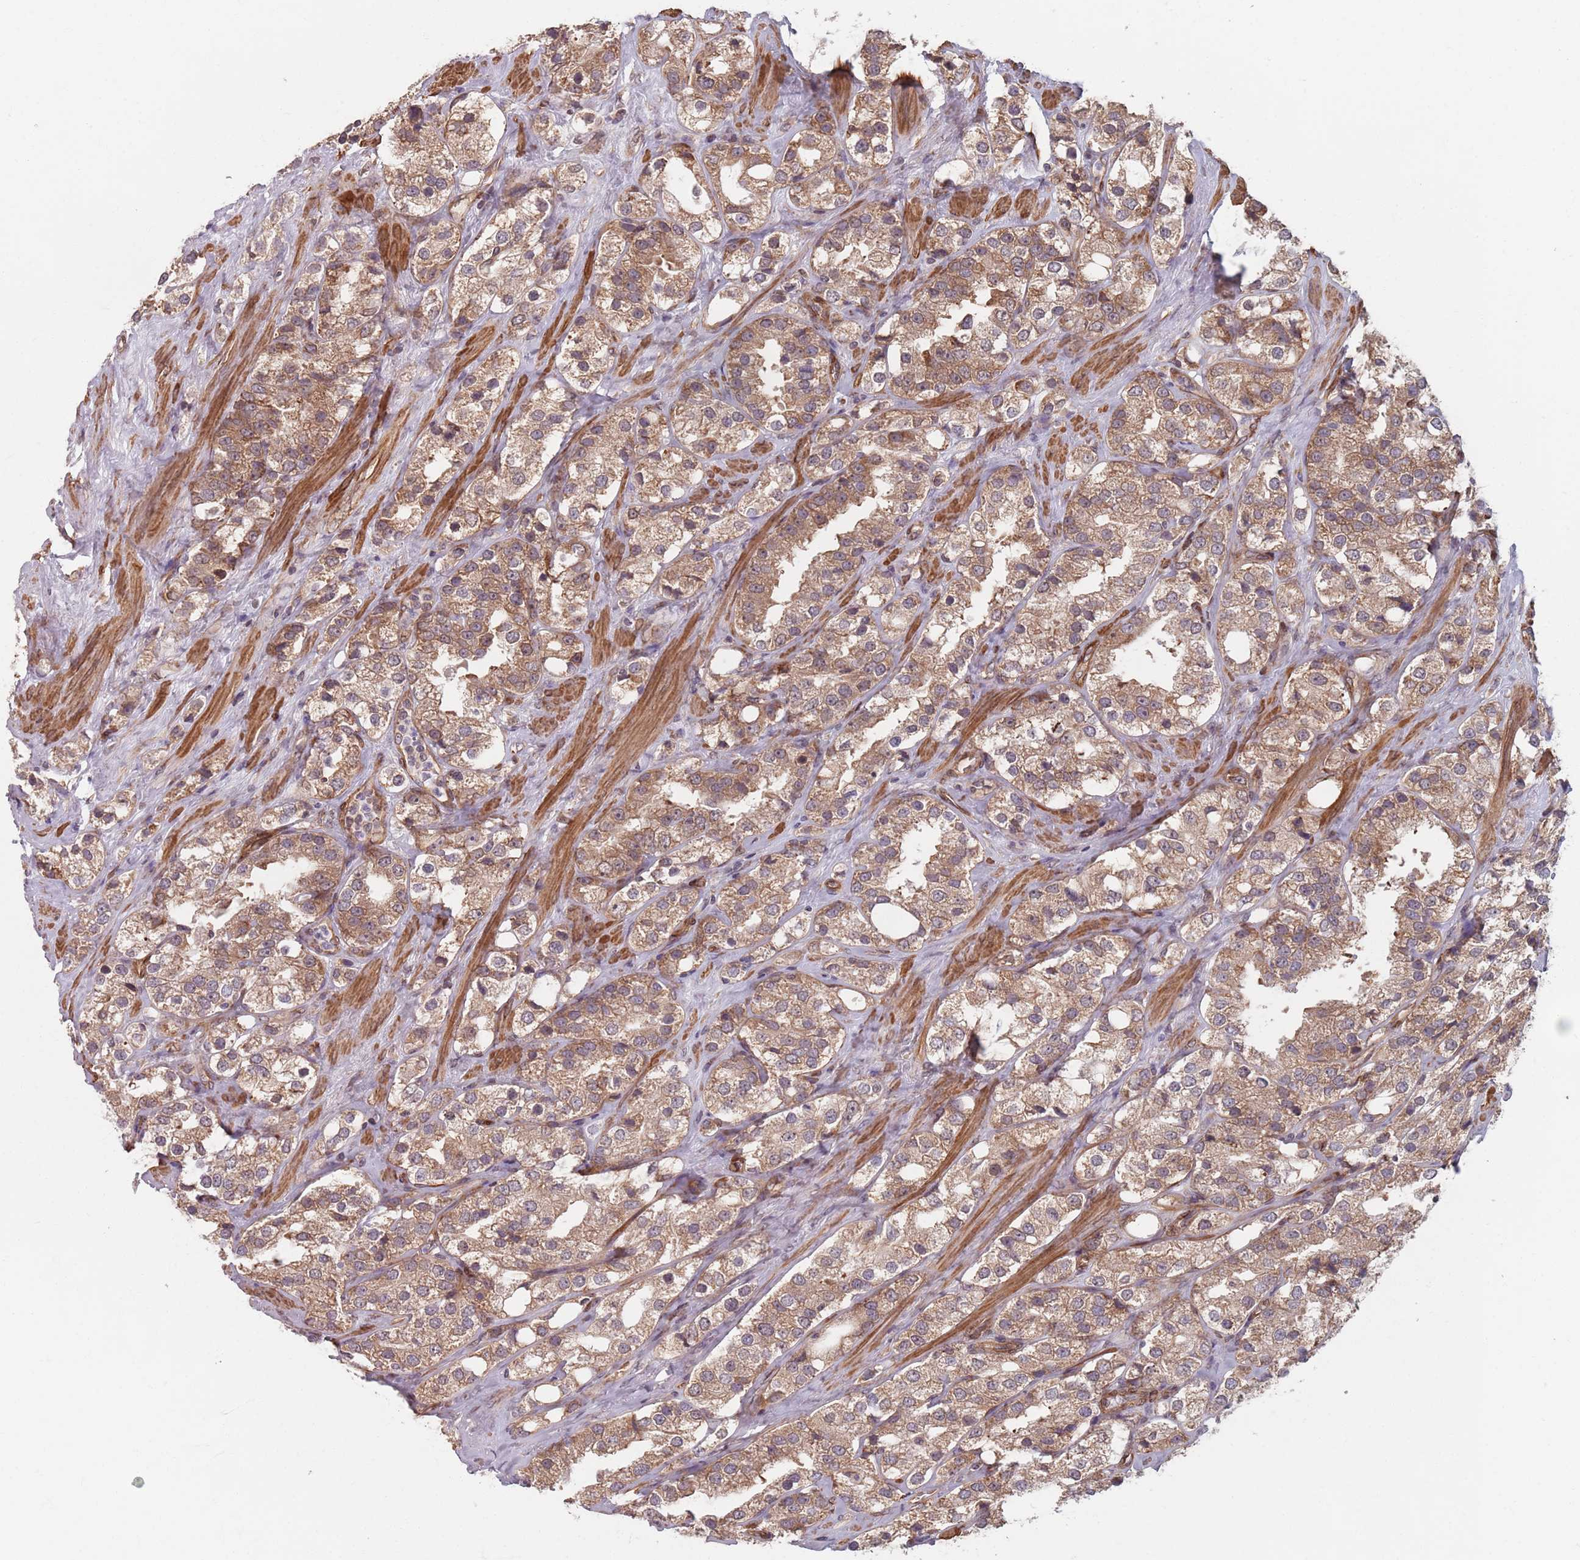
{"staining": {"intensity": "moderate", "quantity": ">75%", "location": "cytoplasmic/membranous"}, "tissue": "prostate cancer", "cell_type": "Tumor cells", "image_type": "cancer", "snomed": [{"axis": "morphology", "description": "Adenocarcinoma, NOS"}, {"axis": "topography", "description": "Prostate"}], "caption": "Prostate adenocarcinoma tissue exhibits moderate cytoplasmic/membranous positivity in approximately >75% of tumor cells, visualized by immunohistochemistry.", "gene": "NOTCH3", "patient": {"sex": "male", "age": 79}}